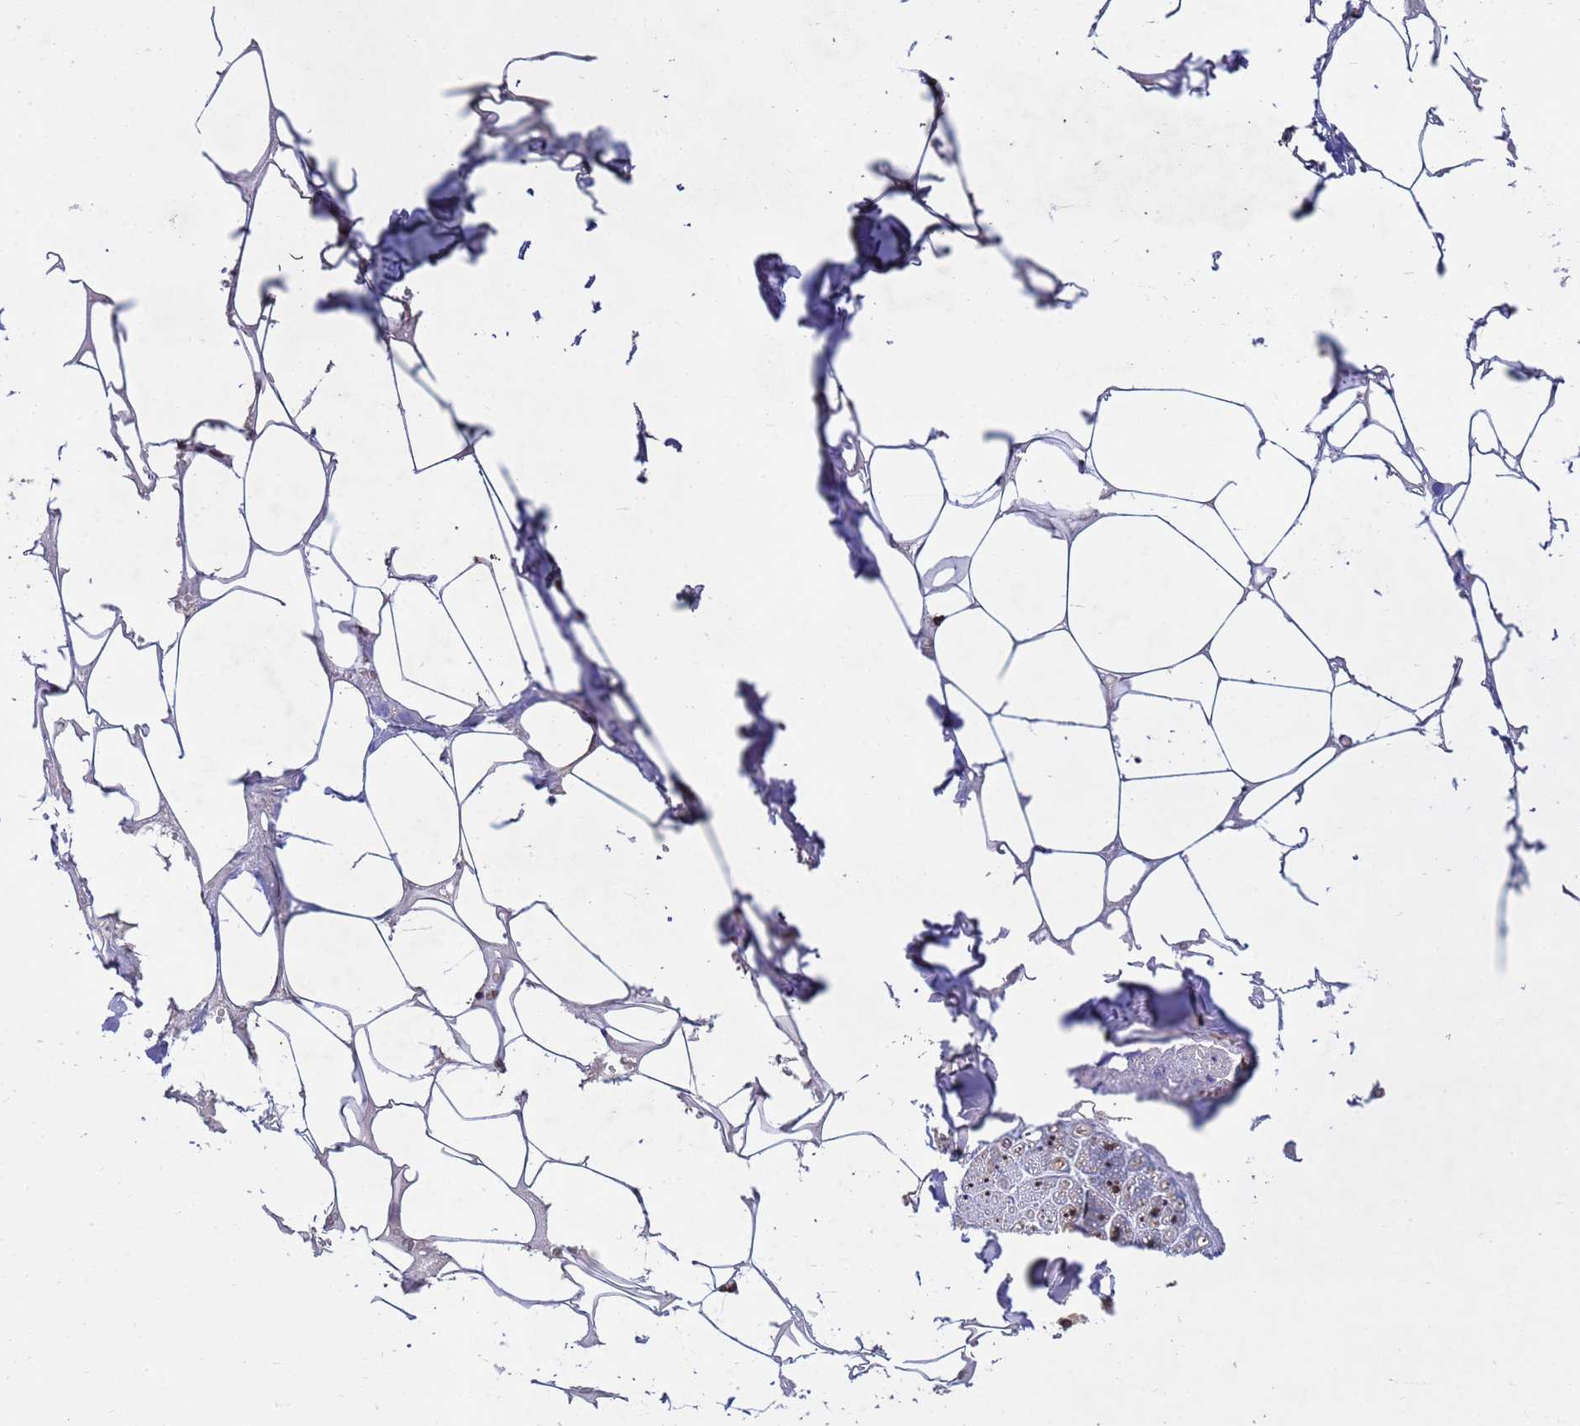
{"staining": {"intensity": "weak", "quantity": "<25%", "location": "nuclear"}, "tissue": "adipose tissue", "cell_type": "Adipocytes", "image_type": "normal", "snomed": [{"axis": "morphology", "description": "Normal tissue, NOS"}, {"axis": "topography", "description": "Salivary gland"}, {"axis": "topography", "description": "Peripheral nerve tissue"}], "caption": "There is no significant staining in adipocytes of adipose tissue. (Stains: DAB (3,3'-diaminobenzidine) immunohistochemistry with hematoxylin counter stain, Microscopy: brightfield microscopy at high magnification).", "gene": "GPR135", "patient": {"sex": "male", "age": 38}}